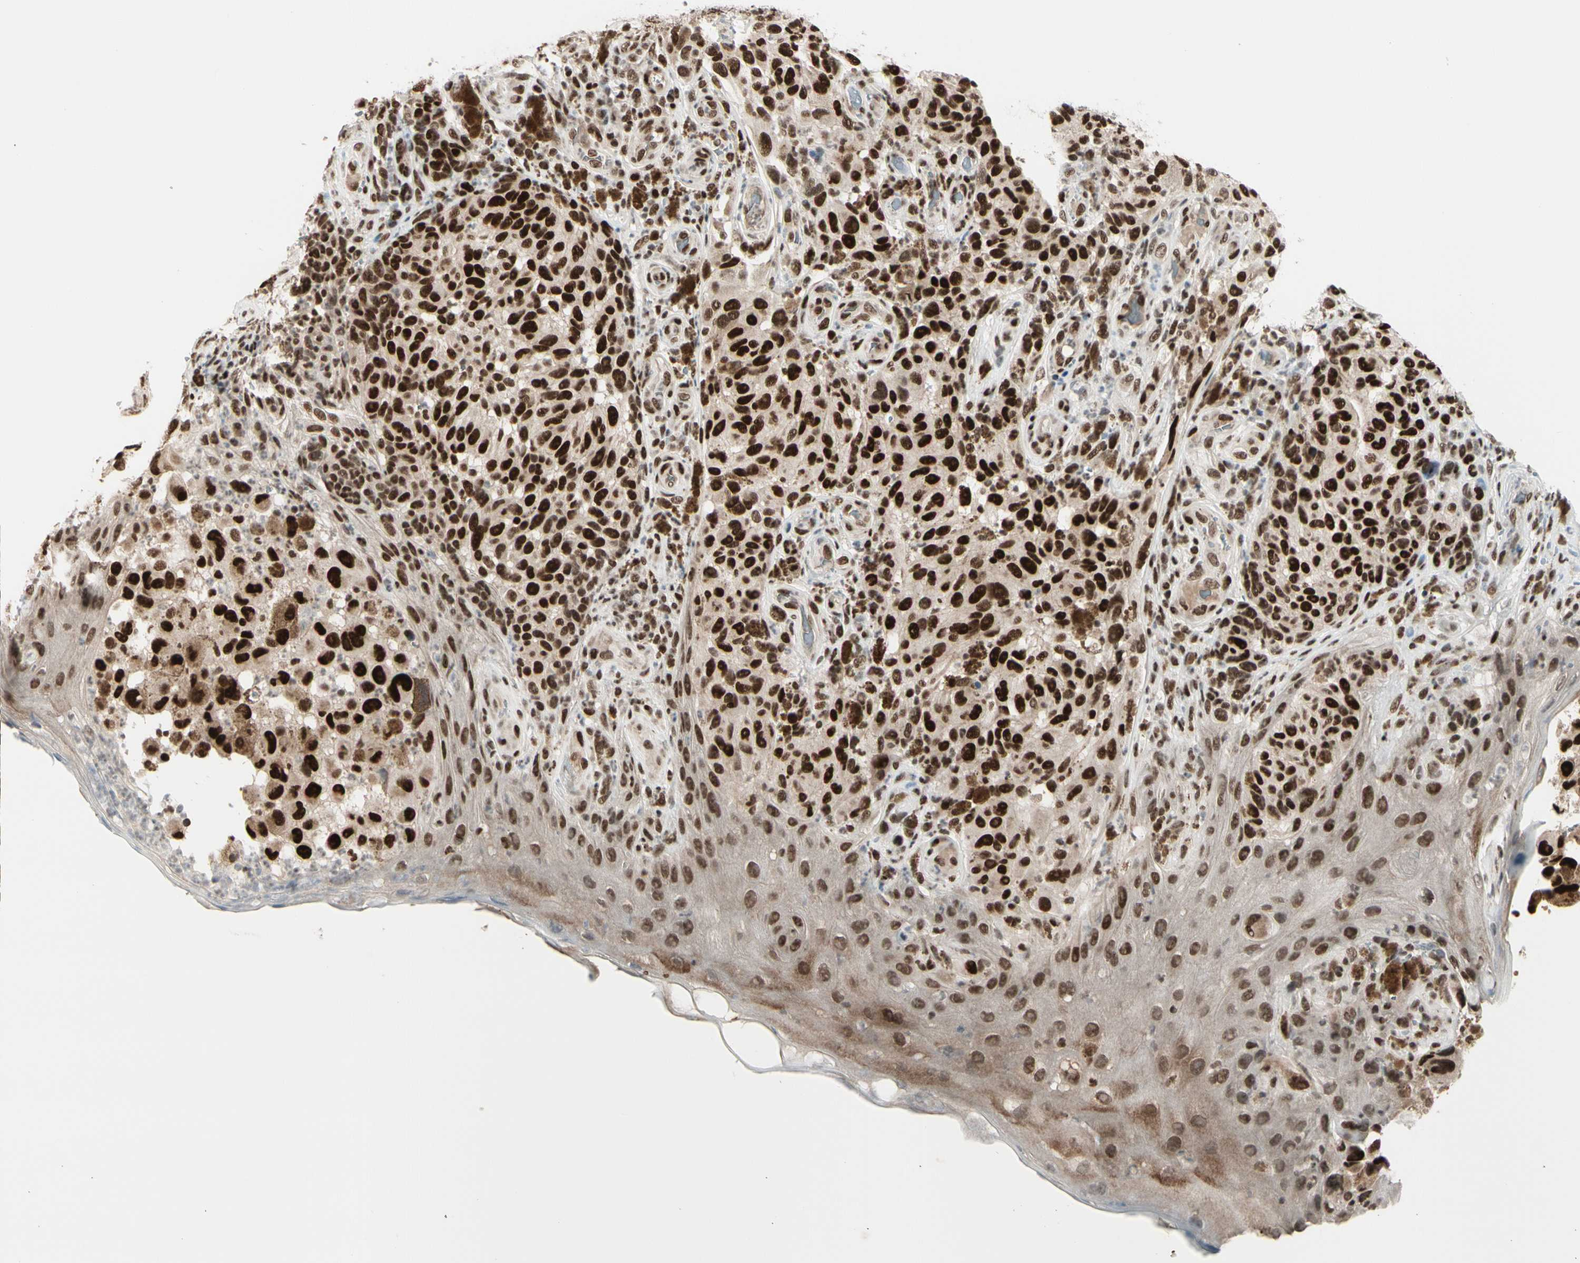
{"staining": {"intensity": "strong", "quantity": ">75%", "location": "nuclear"}, "tissue": "melanoma", "cell_type": "Tumor cells", "image_type": "cancer", "snomed": [{"axis": "morphology", "description": "Malignant melanoma, NOS"}, {"axis": "topography", "description": "Skin"}], "caption": "Human malignant melanoma stained with a brown dye exhibits strong nuclear positive positivity in approximately >75% of tumor cells.", "gene": "CHAMP1", "patient": {"sex": "female", "age": 73}}